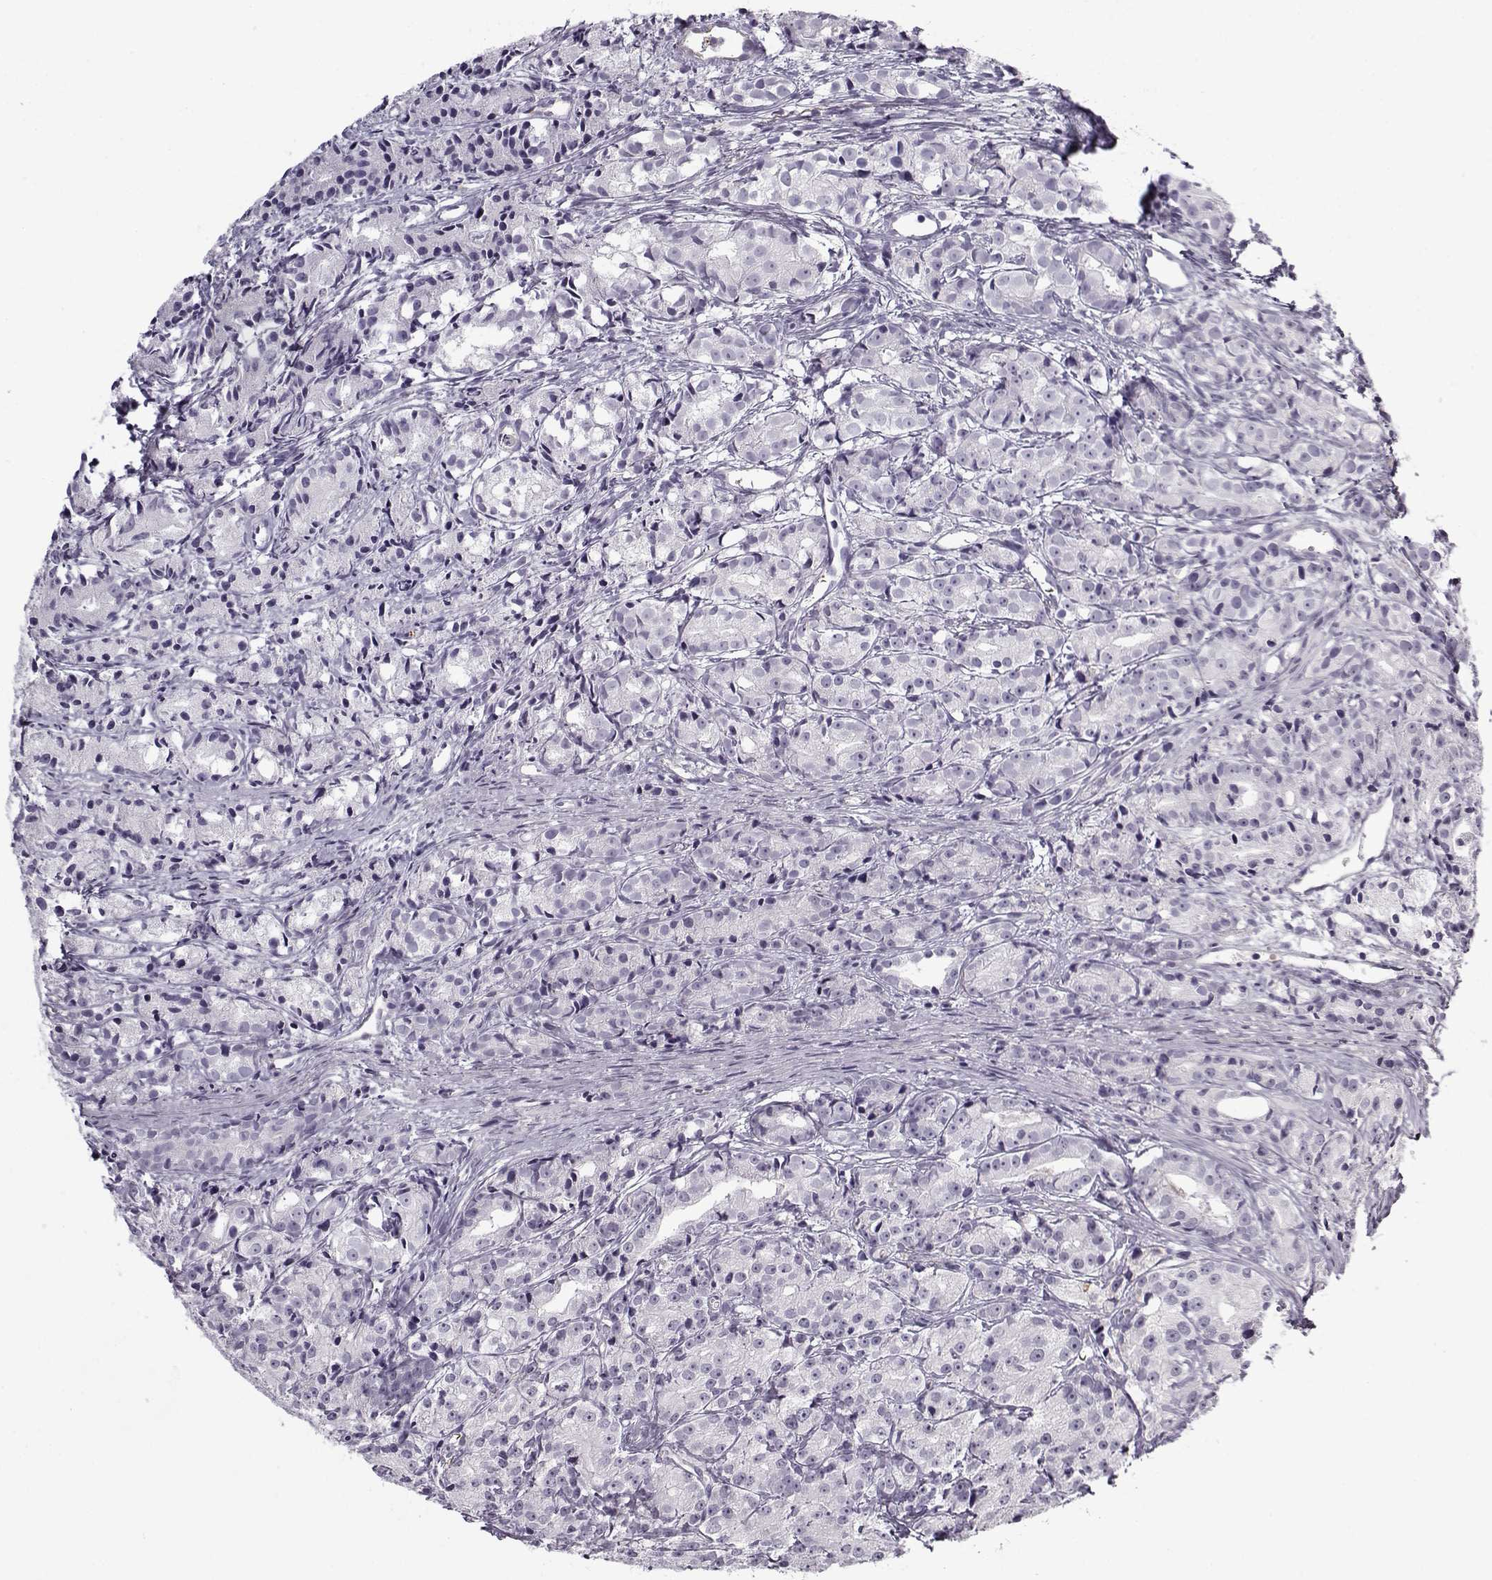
{"staining": {"intensity": "negative", "quantity": "none", "location": "none"}, "tissue": "prostate cancer", "cell_type": "Tumor cells", "image_type": "cancer", "snomed": [{"axis": "morphology", "description": "Adenocarcinoma, Medium grade"}, {"axis": "topography", "description": "Prostate"}], "caption": "A micrograph of prostate cancer stained for a protein exhibits no brown staining in tumor cells.", "gene": "SNCA", "patient": {"sex": "male", "age": 74}}